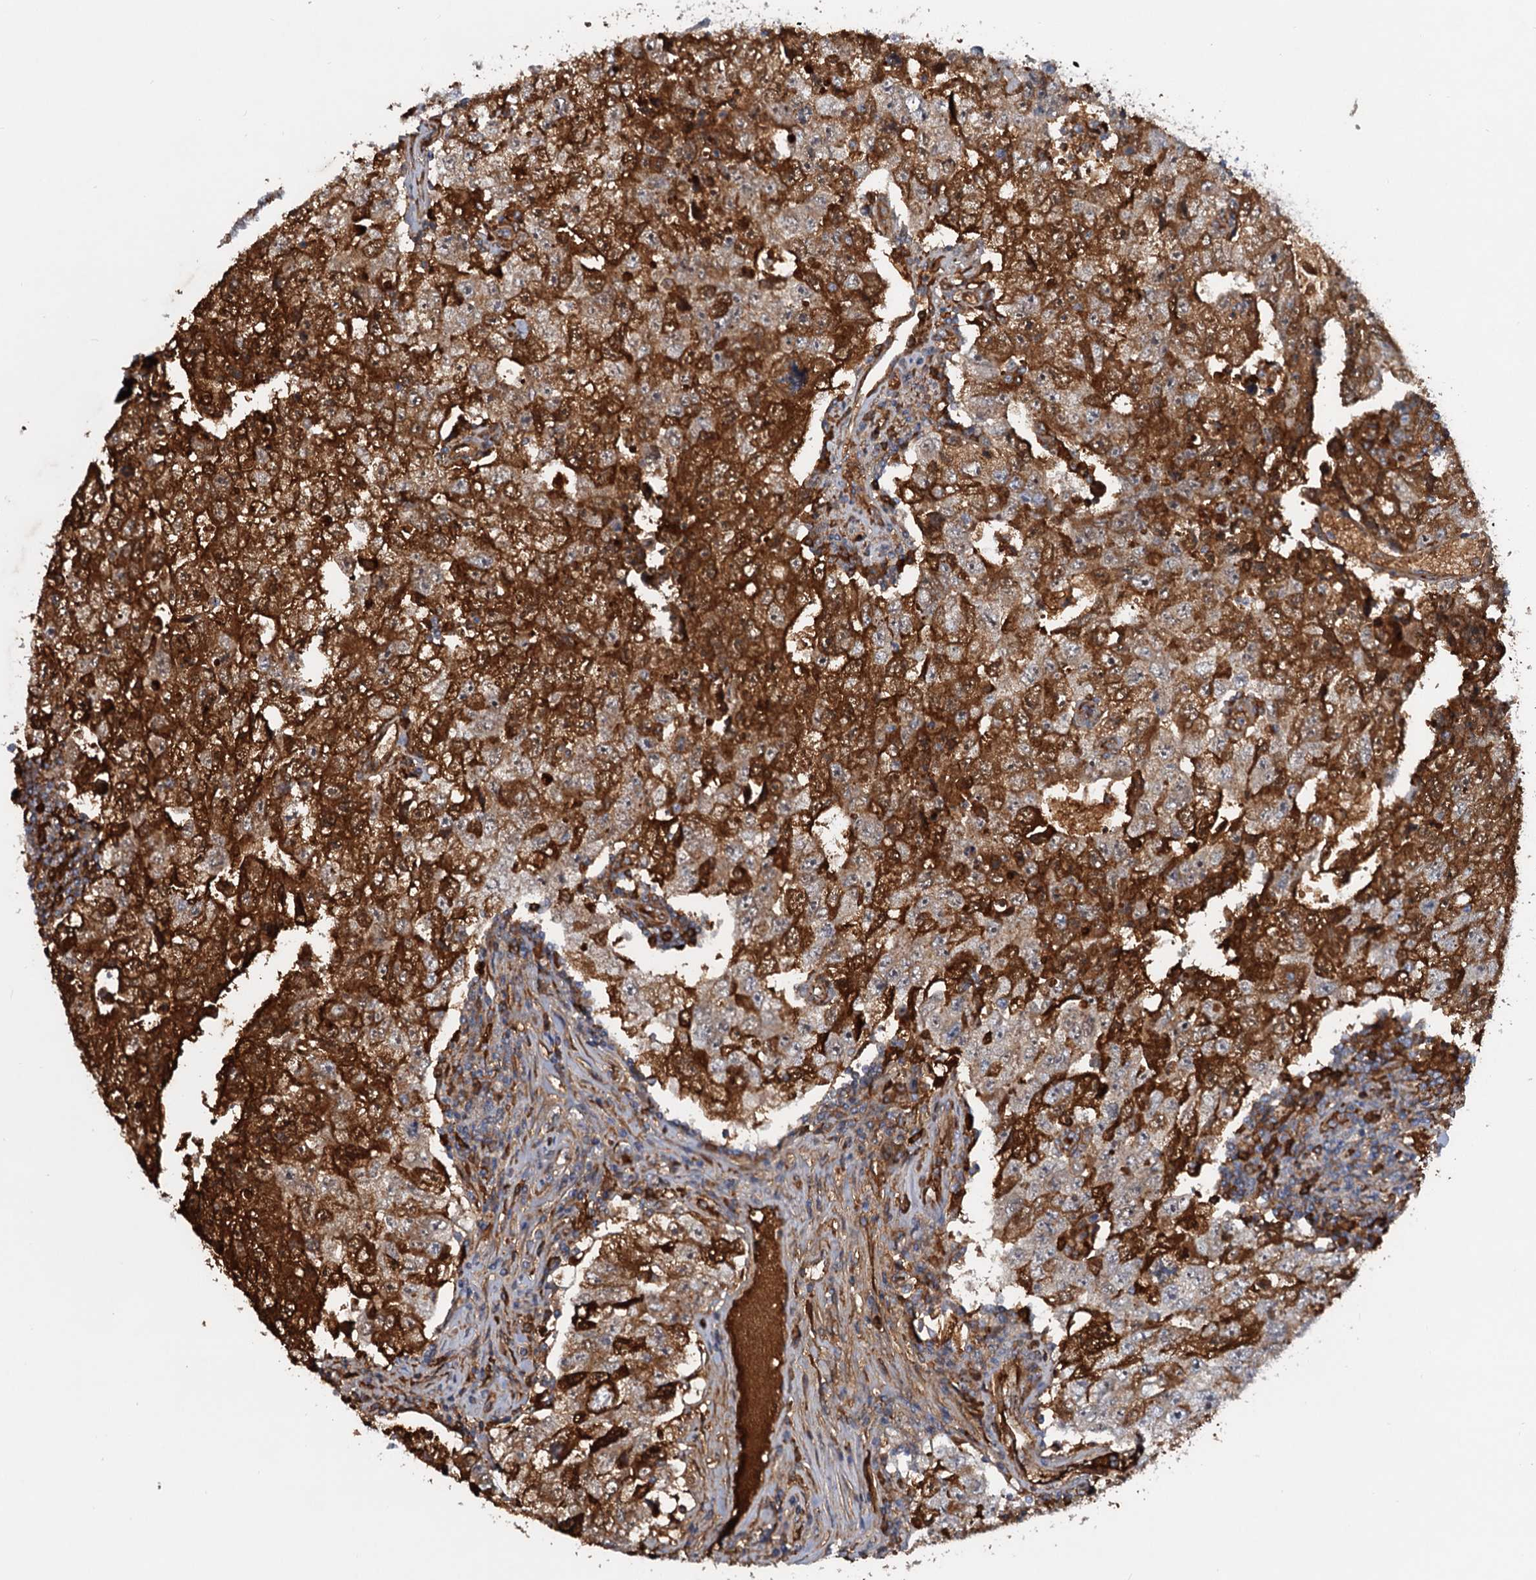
{"staining": {"intensity": "strong", "quantity": ">75%", "location": "cytoplasmic/membranous"}, "tissue": "testis cancer", "cell_type": "Tumor cells", "image_type": "cancer", "snomed": [{"axis": "morphology", "description": "Carcinoma, Embryonal, NOS"}, {"axis": "topography", "description": "Testis"}], "caption": "Embryonal carcinoma (testis) stained with immunohistochemistry (IHC) demonstrates strong cytoplasmic/membranous positivity in approximately >75% of tumor cells.", "gene": "CHRD", "patient": {"sex": "male", "age": 17}}